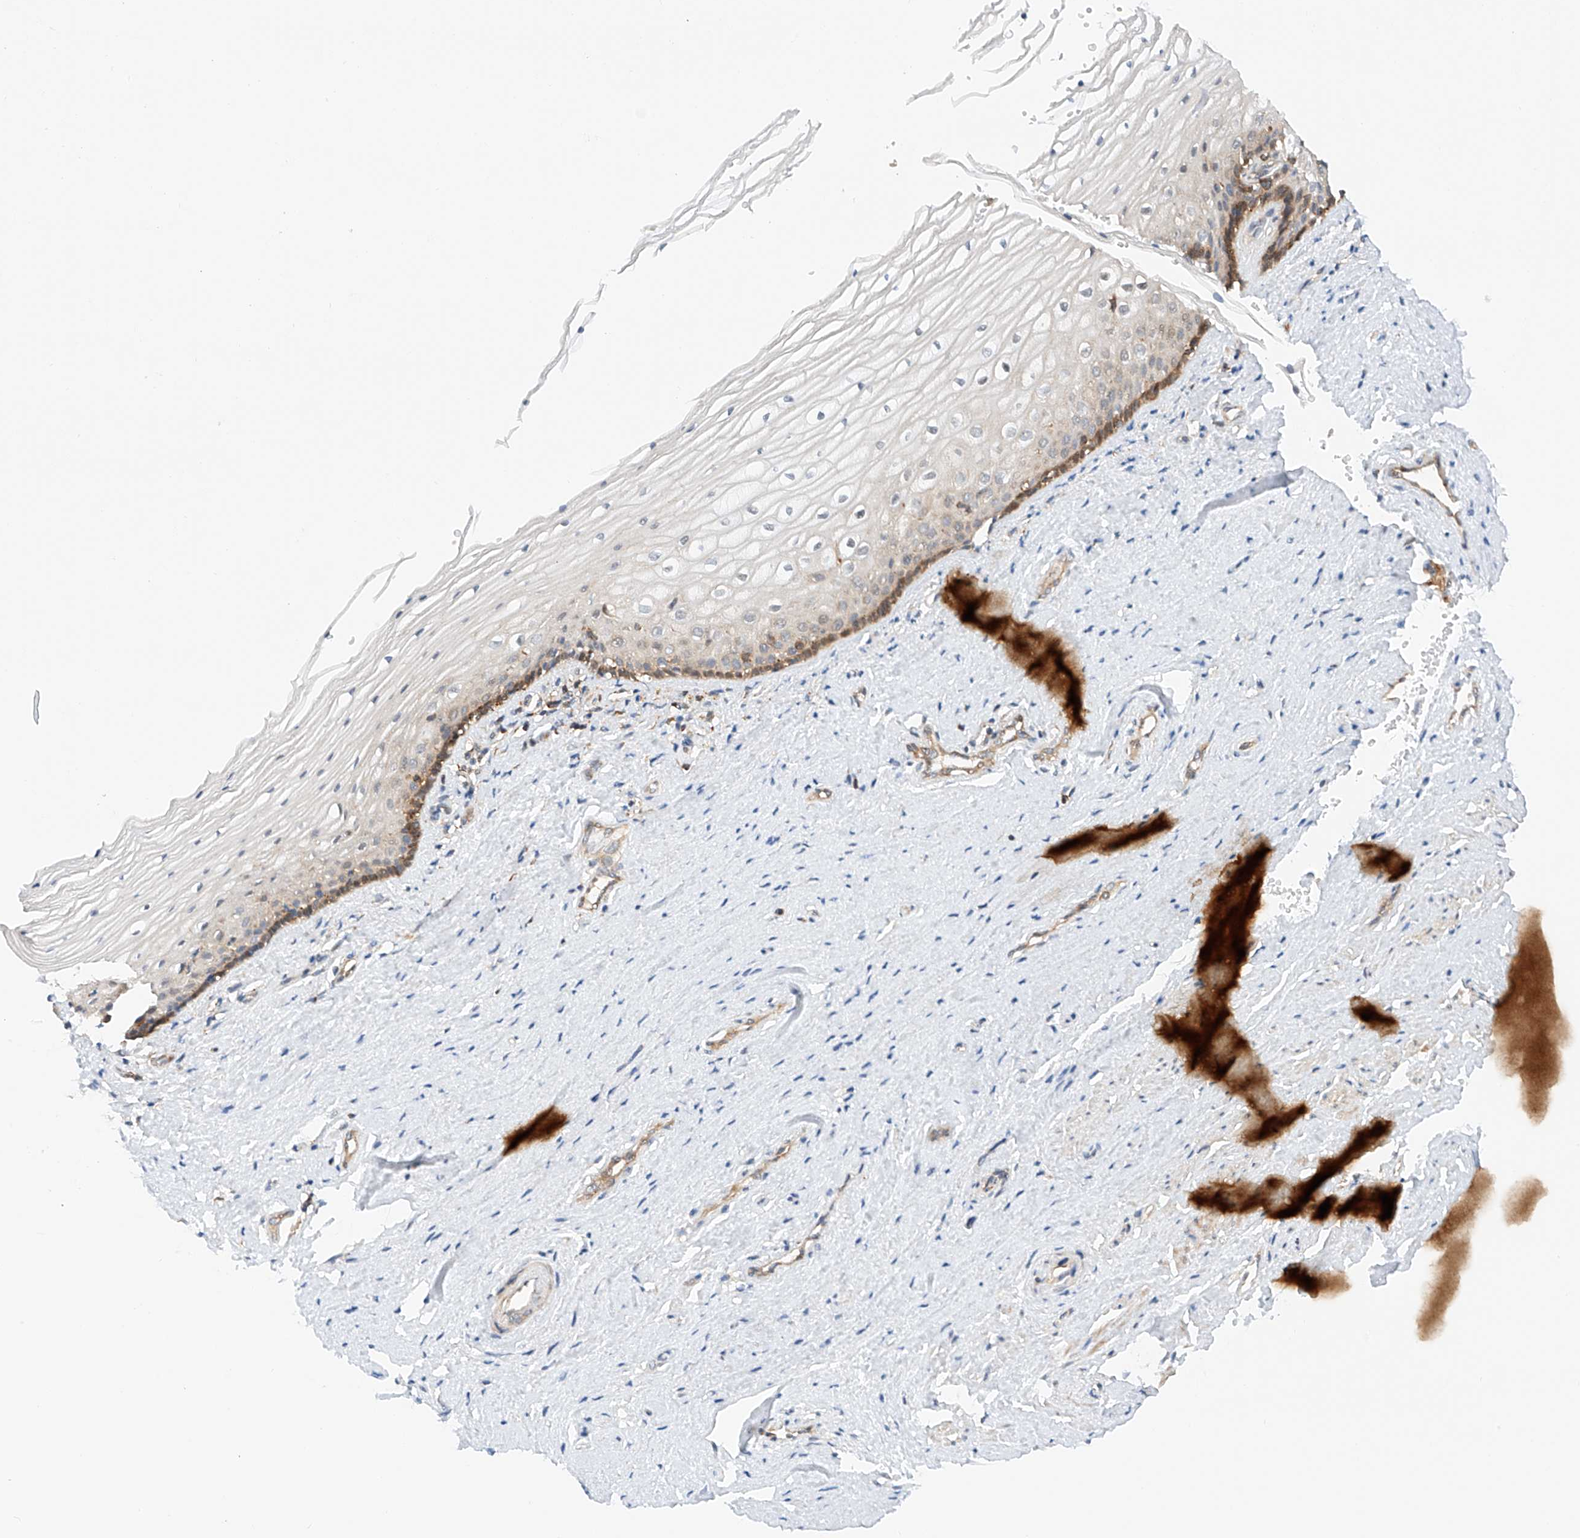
{"staining": {"intensity": "moderate", "quantity": "<25%", "location": "cytoplasmic/membranous"}, "tissue": "vagina", "cell_type": "Squamous epithelial cells", "image_type": "normal", "snomed": [{"axis": "morphology", "description": "Normal tissue, NOS"}, {"axis": "topography", "description": "Vagina"}], "caption": "The photomicrograph reveals staining of unremarkable vagina, revealing moderate cytoplasmic/membranous protein positivity (brown color) within squamous epithelial cells.", "gene": "MFN2", "patient": {"sex": "female", "age": 46}}